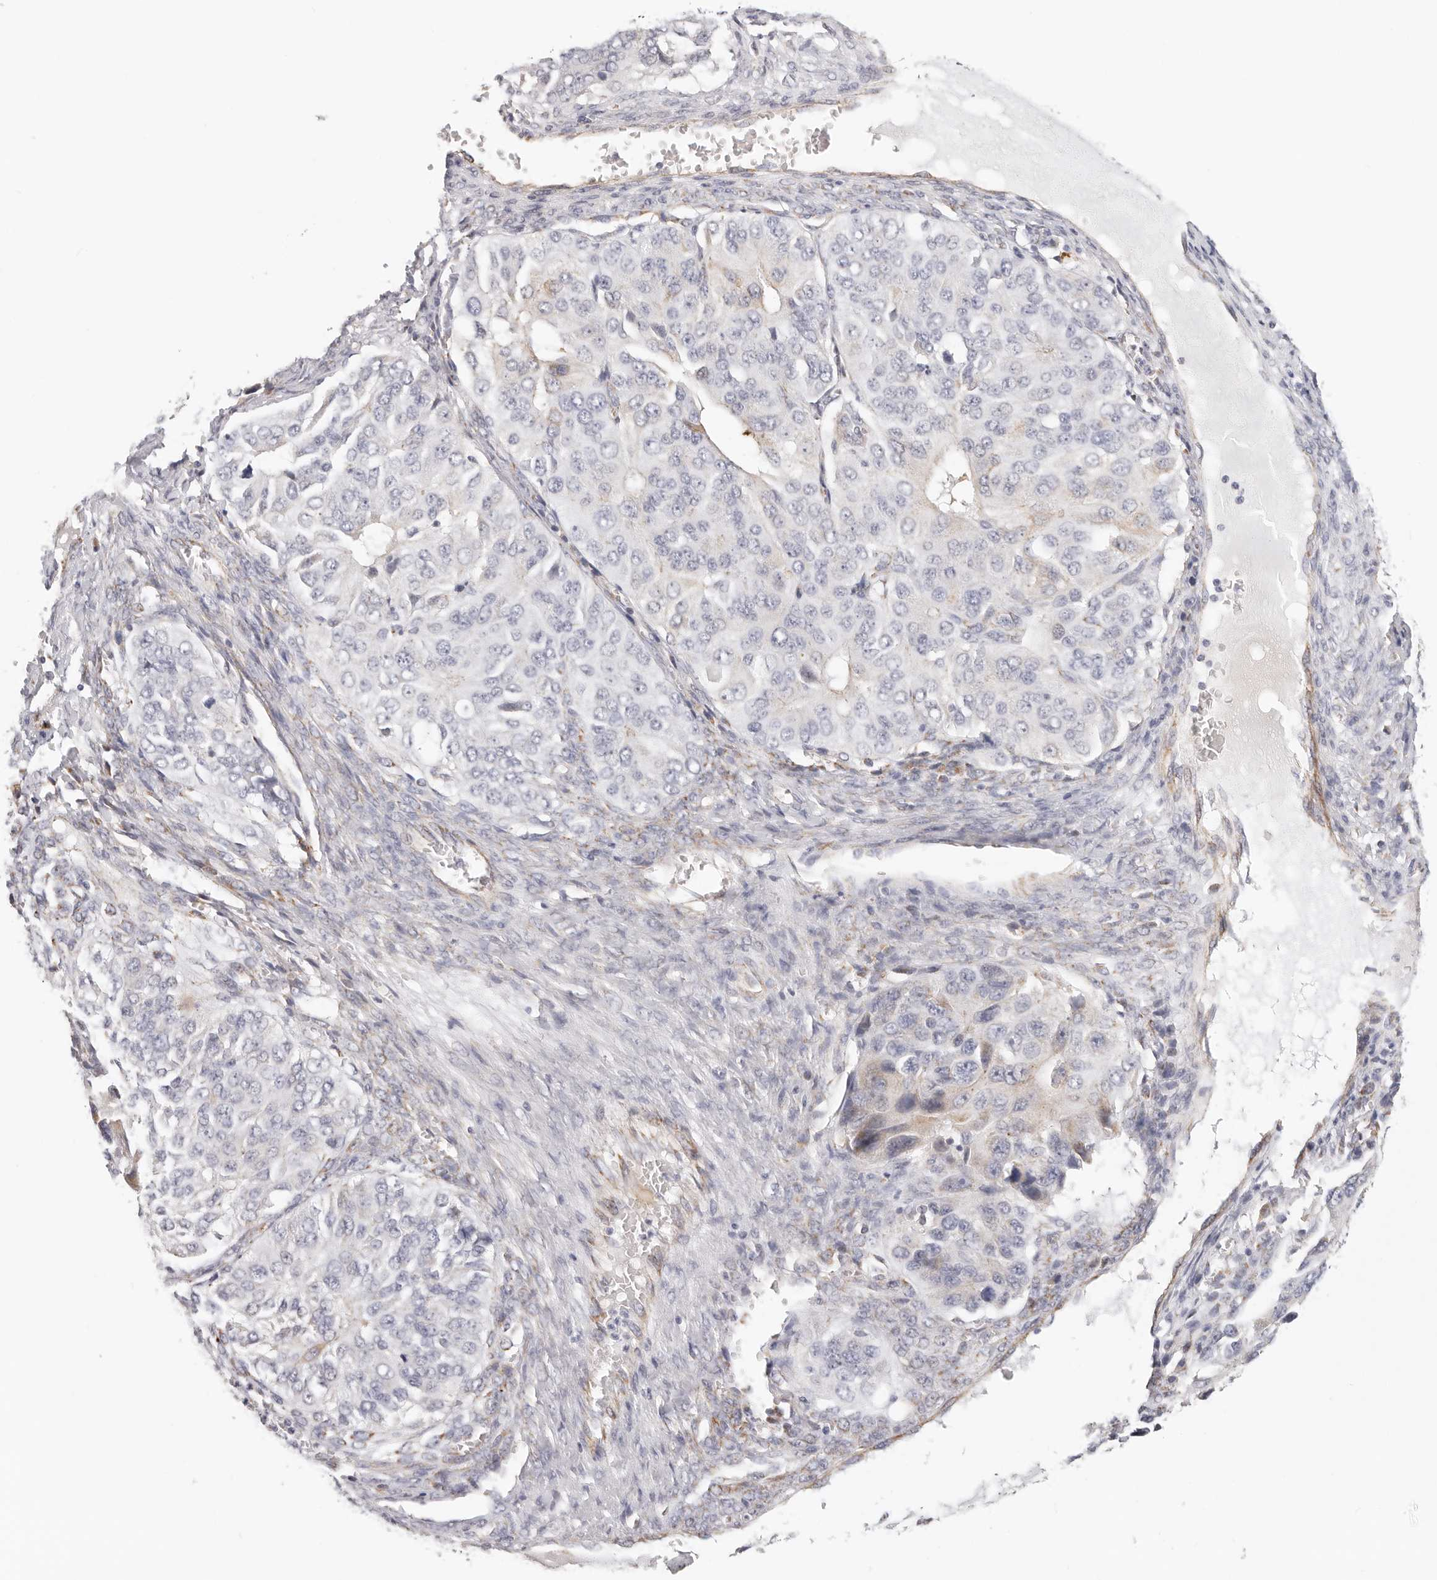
{"staining": {"intensity": "weak", "quantity": "<25%", "location": "cytoplasmic/membranous"}, "tissue": "ovarian cancer", "cell_type": "Tumor cells", "image_type": "cancer", "snomed": [{"axis": "morphology", "description": "Carcinoma, endometroid"}, {"axis": "topography", "description": "Ovary"}], "caption": "This is an immunohistochemistry micrograph of human endometroid carcinoma (ovarian). There is no positivity in tumor cells.", "gene": "AFDN", "patient": {"sex": "female", "age": 51}}